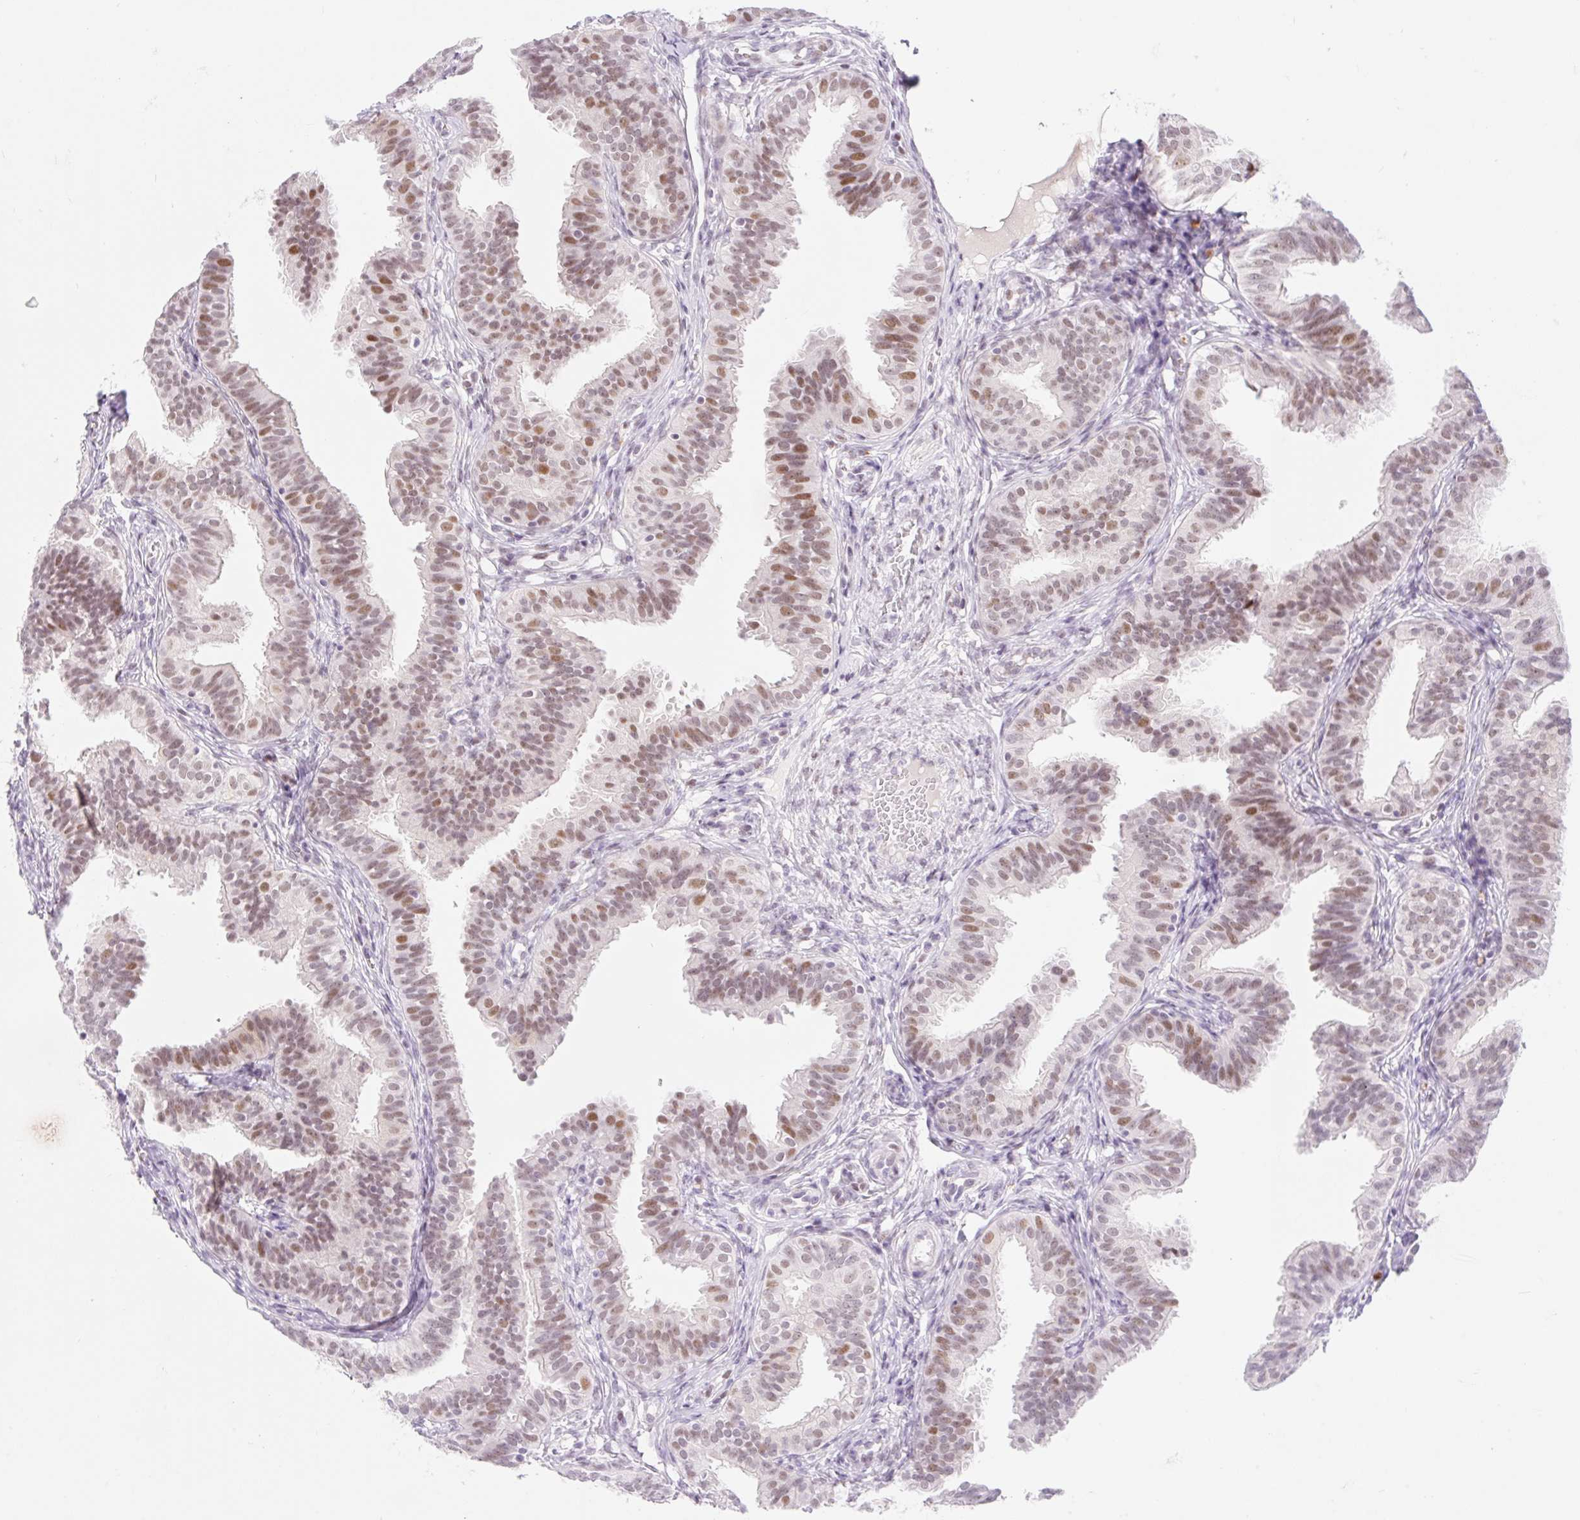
{"staining": {"intensity": "moderate", "quantity": ">75%", "location": "nuclear"}, "tissue": "fallopian tube", "cell_type": "Glandular cells", "image_type": "normal", "snomed": [{"axis": "morphology", "description": "Normal tissue, NOS"}, {"axis": "topography", "description": "Fallopian tube"}], "caption": "A brown stain shows moderate nuclear expression of a protein in glandular cells of benign fallopian tube.", "gene": "H2BW1", "patient": {"sex": "female", "age": 35}}